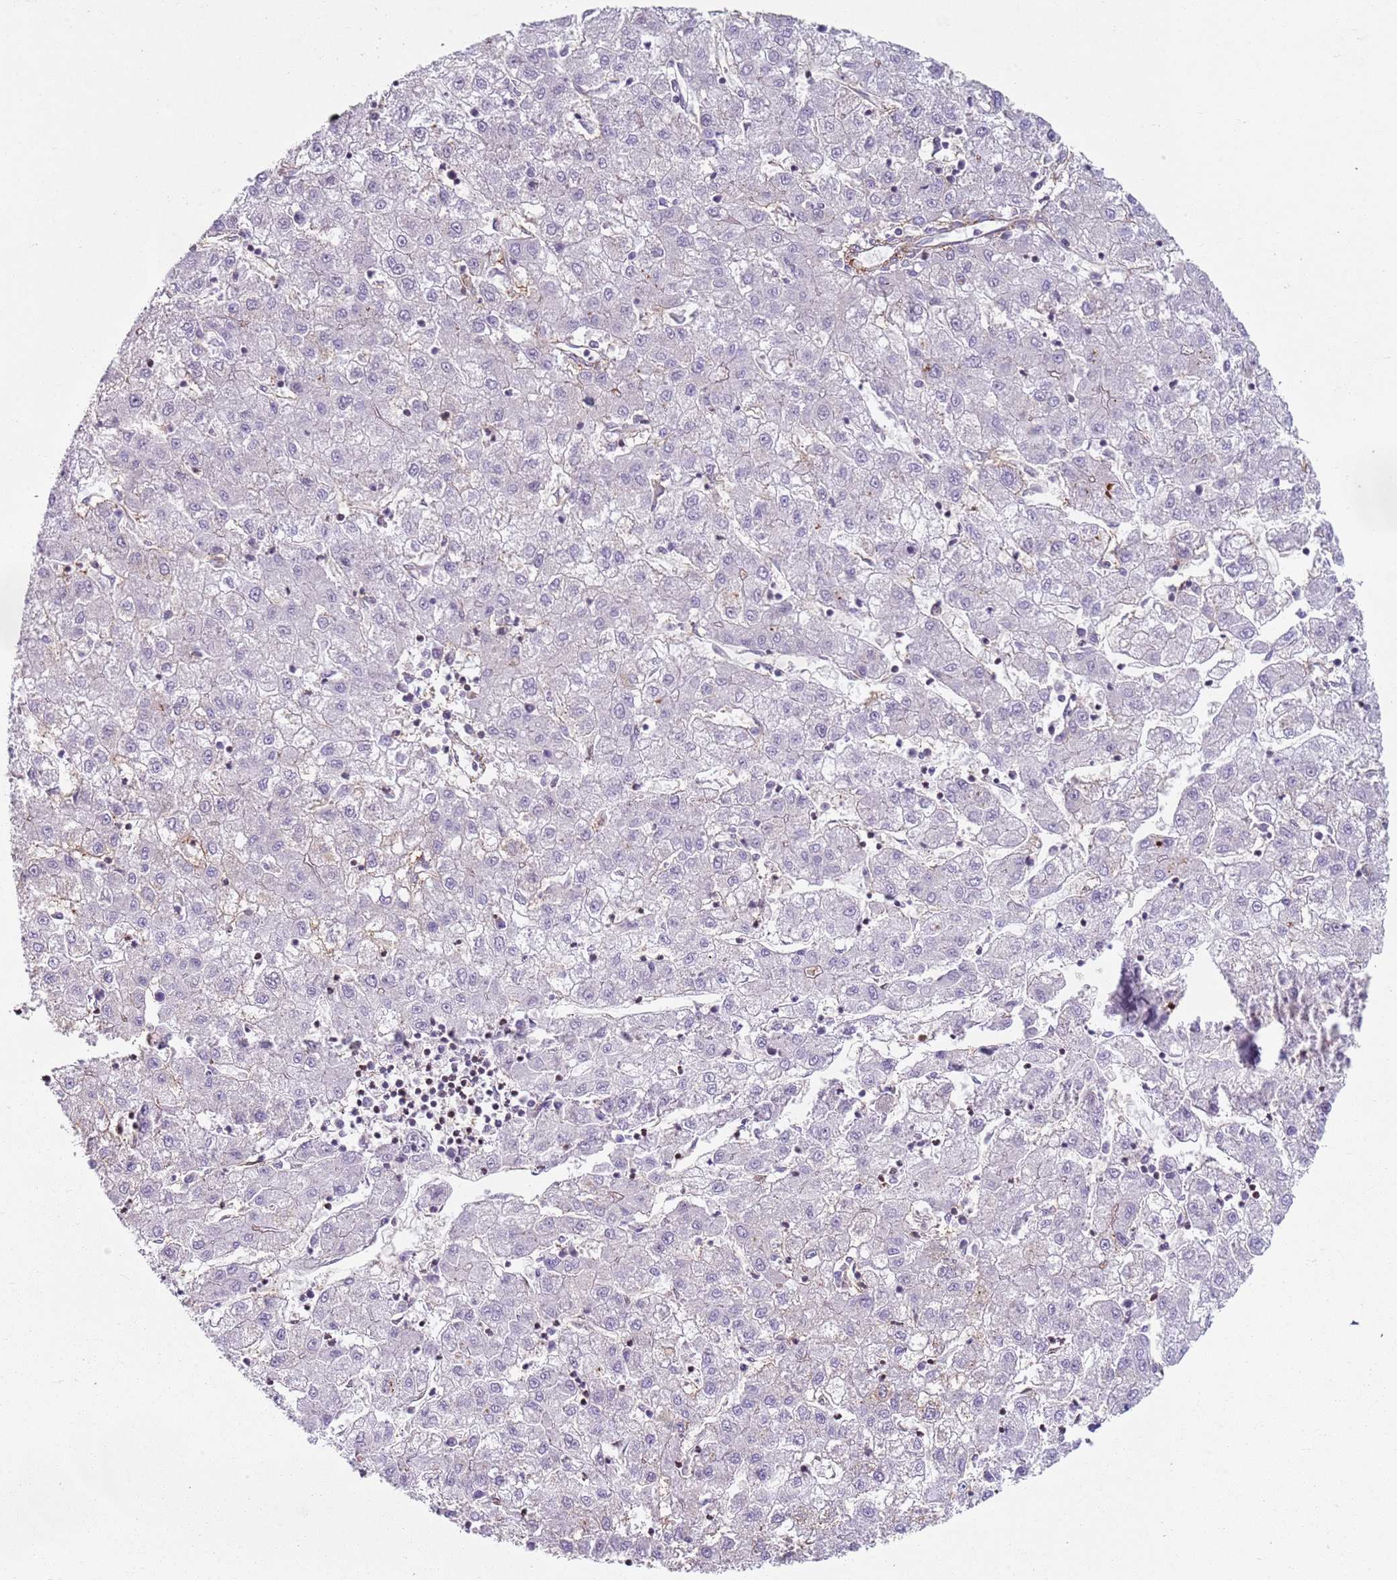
{"staining": {"intensity": "negative", "quantity": "none", "location": "none"}, "tissue": "liver cancer", "cell_type": "Tumor cells", "image_type": "cancer", "snomed": [{"axis": "morphology", "description": "Carcinoma, Hepatocellular, NOS"}, {"axis": "topography", "description": "Liver"}], "caption": "Tumor cells show no significant protein positivity in hepatocellular carcinoma (liver).", "gene": "GNAI3", "patient": {"sex": "male", "age": 72}}